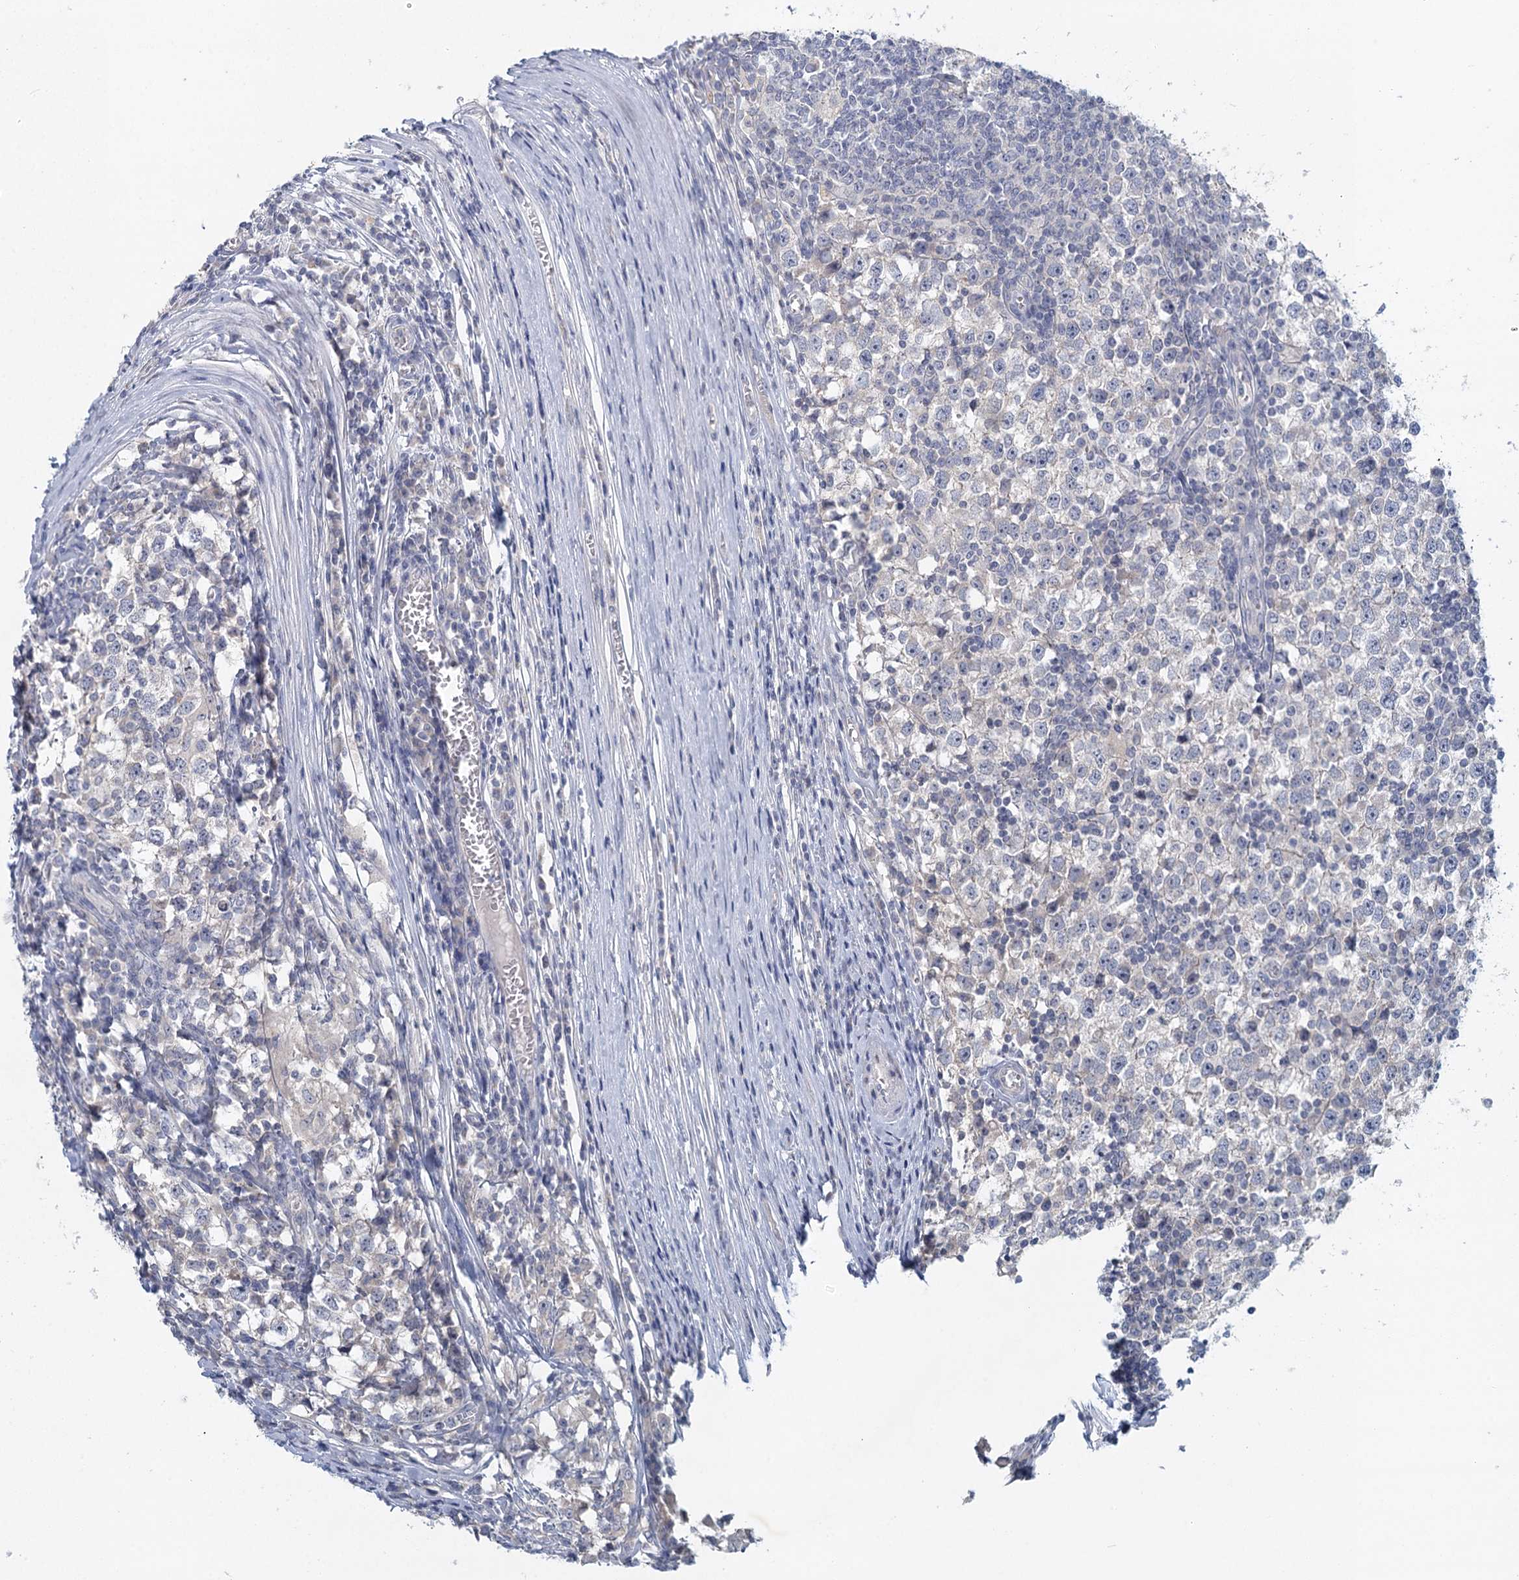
{"staining": {"intensity": "negative", "quantity": "none", "location": "none"}, "tissue": "testis cancer", "cell_type": "Tumor cells", "image_type": "cancer", "snomed": [{"axis": "morphology", "description": "Seminoma, NOS"}, {"axis": "topography", "description": "Testis"}], "caption": "Immunohistochemistry (IHC) histopathology image of neoplastic tissue: human testis cancer stained with DAB (3,3'-diaminobenzidine) reveals no significant protein staining in tumor cells.", "gene": "MYO7B", "patient": {"sex": "male", "age": 65}}